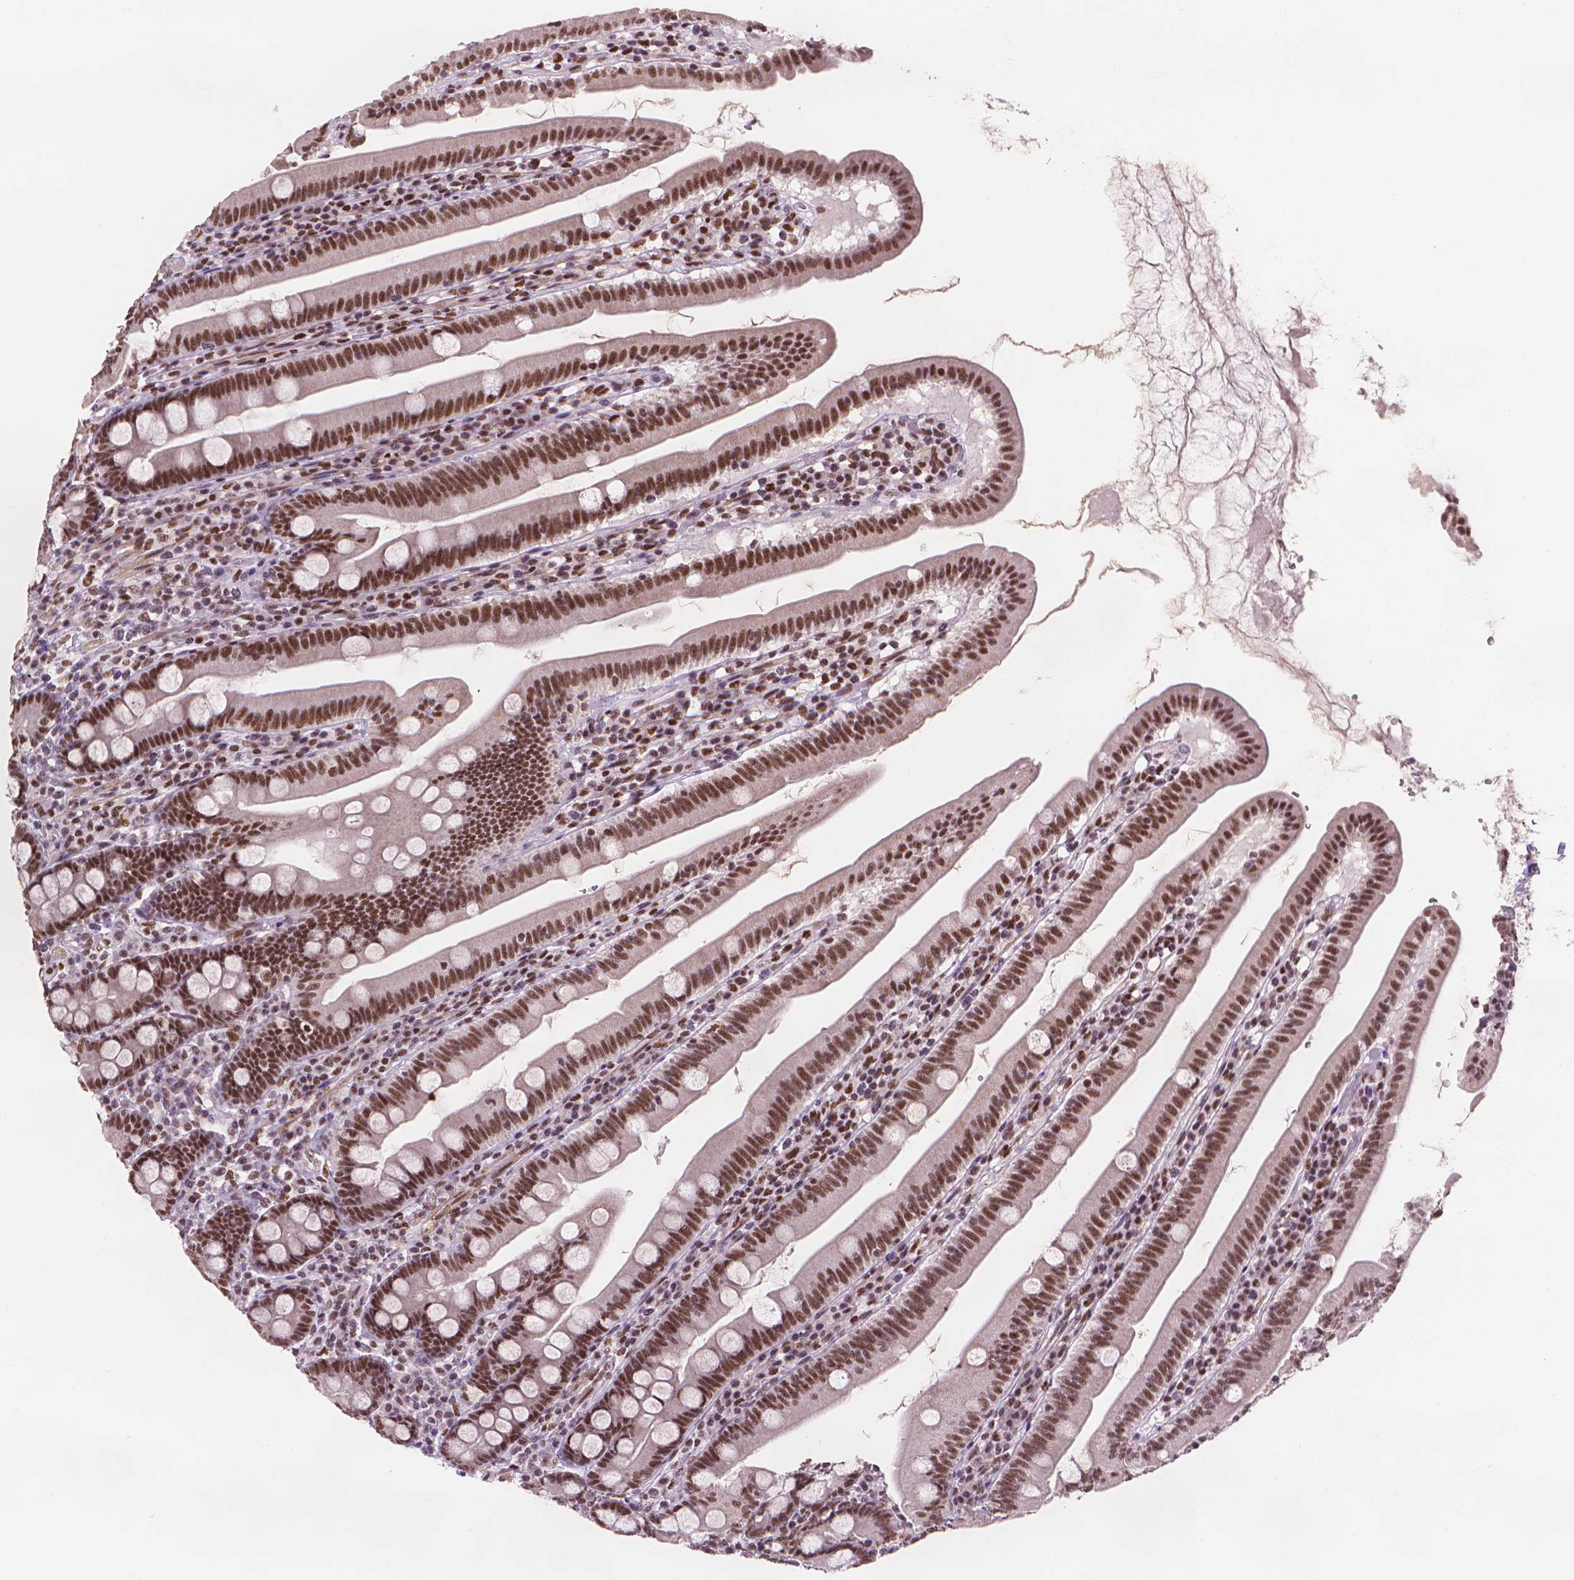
{"staining": {"intensity": "strong", "quantity": ">75%", "location": "nuclear"}, "tissue": "duodenum", "cell_type": "Glandular cells", "image_type": "normal", "snomed": [{"axis": "morphology", "description": "Normal tissue, NOS"}, {"axis": "topography", "description": "Duodenum"}], "caption": "DAB immunohistochemical staining of unremarkable duodenum displays strong nuclear protein staining in about >75% of glandular cells. Nuclei are stained in blue.", "gene": "UBN1", "patient": {"sex": "female", "age": 67}}